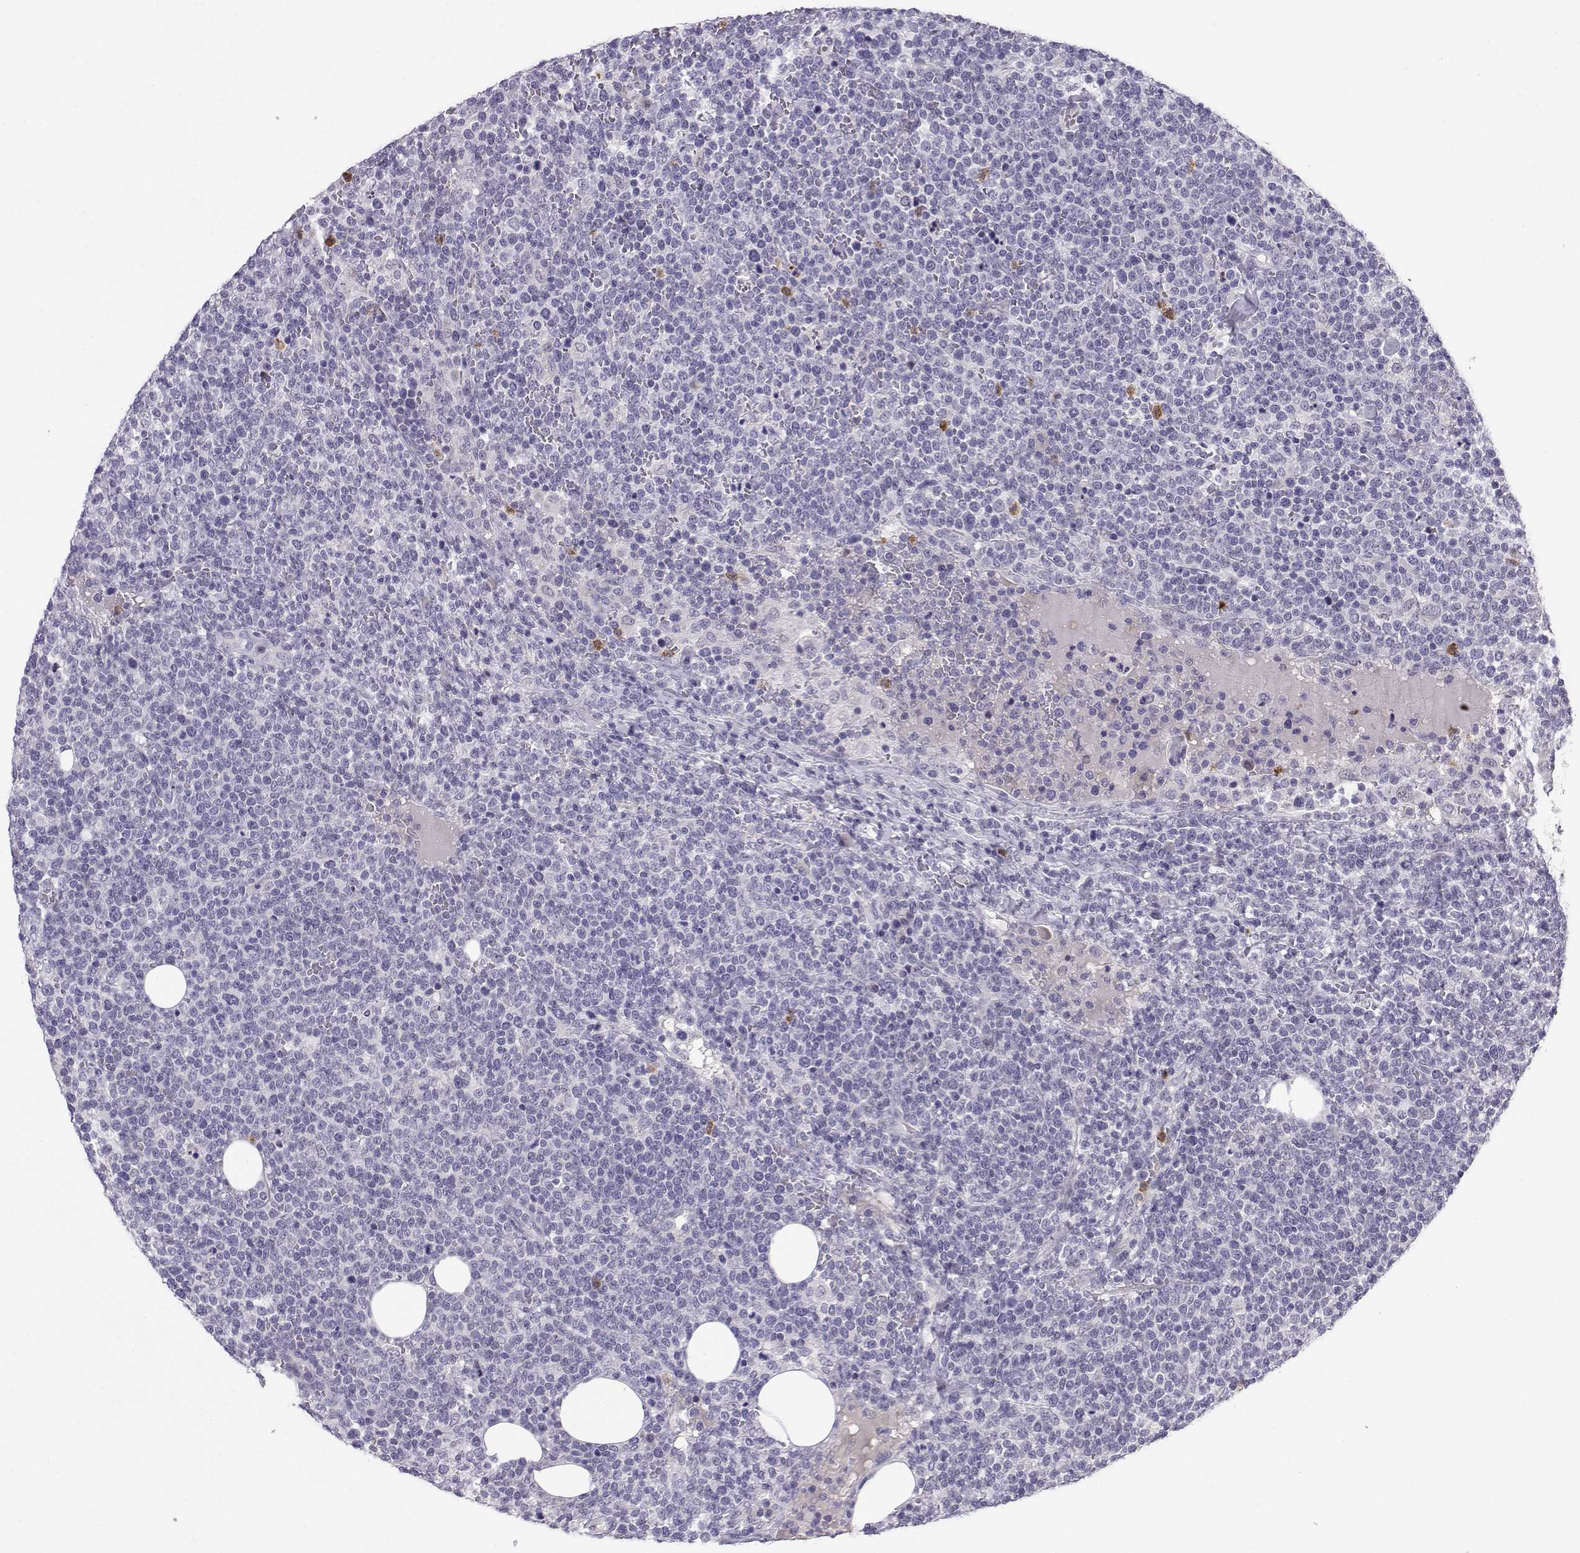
{"staining": {"intensity": "negative", "quantity": "none", "location": "none"}, "tissue": "lymphoma", "cell_type": "Tumor cells", "image_type": "cancer", "snomed": [{"axis": "morphology", "description": "Malignant lymphoma, non-Hodgkin's type, High grade"}, {"axis": "topography", "description": "Lymph node"}], "caption": "There is no significant positivity in tumor cells of lymphoma.", "gene": "CALY", "patient": {"sex": "male", "age": 61}}